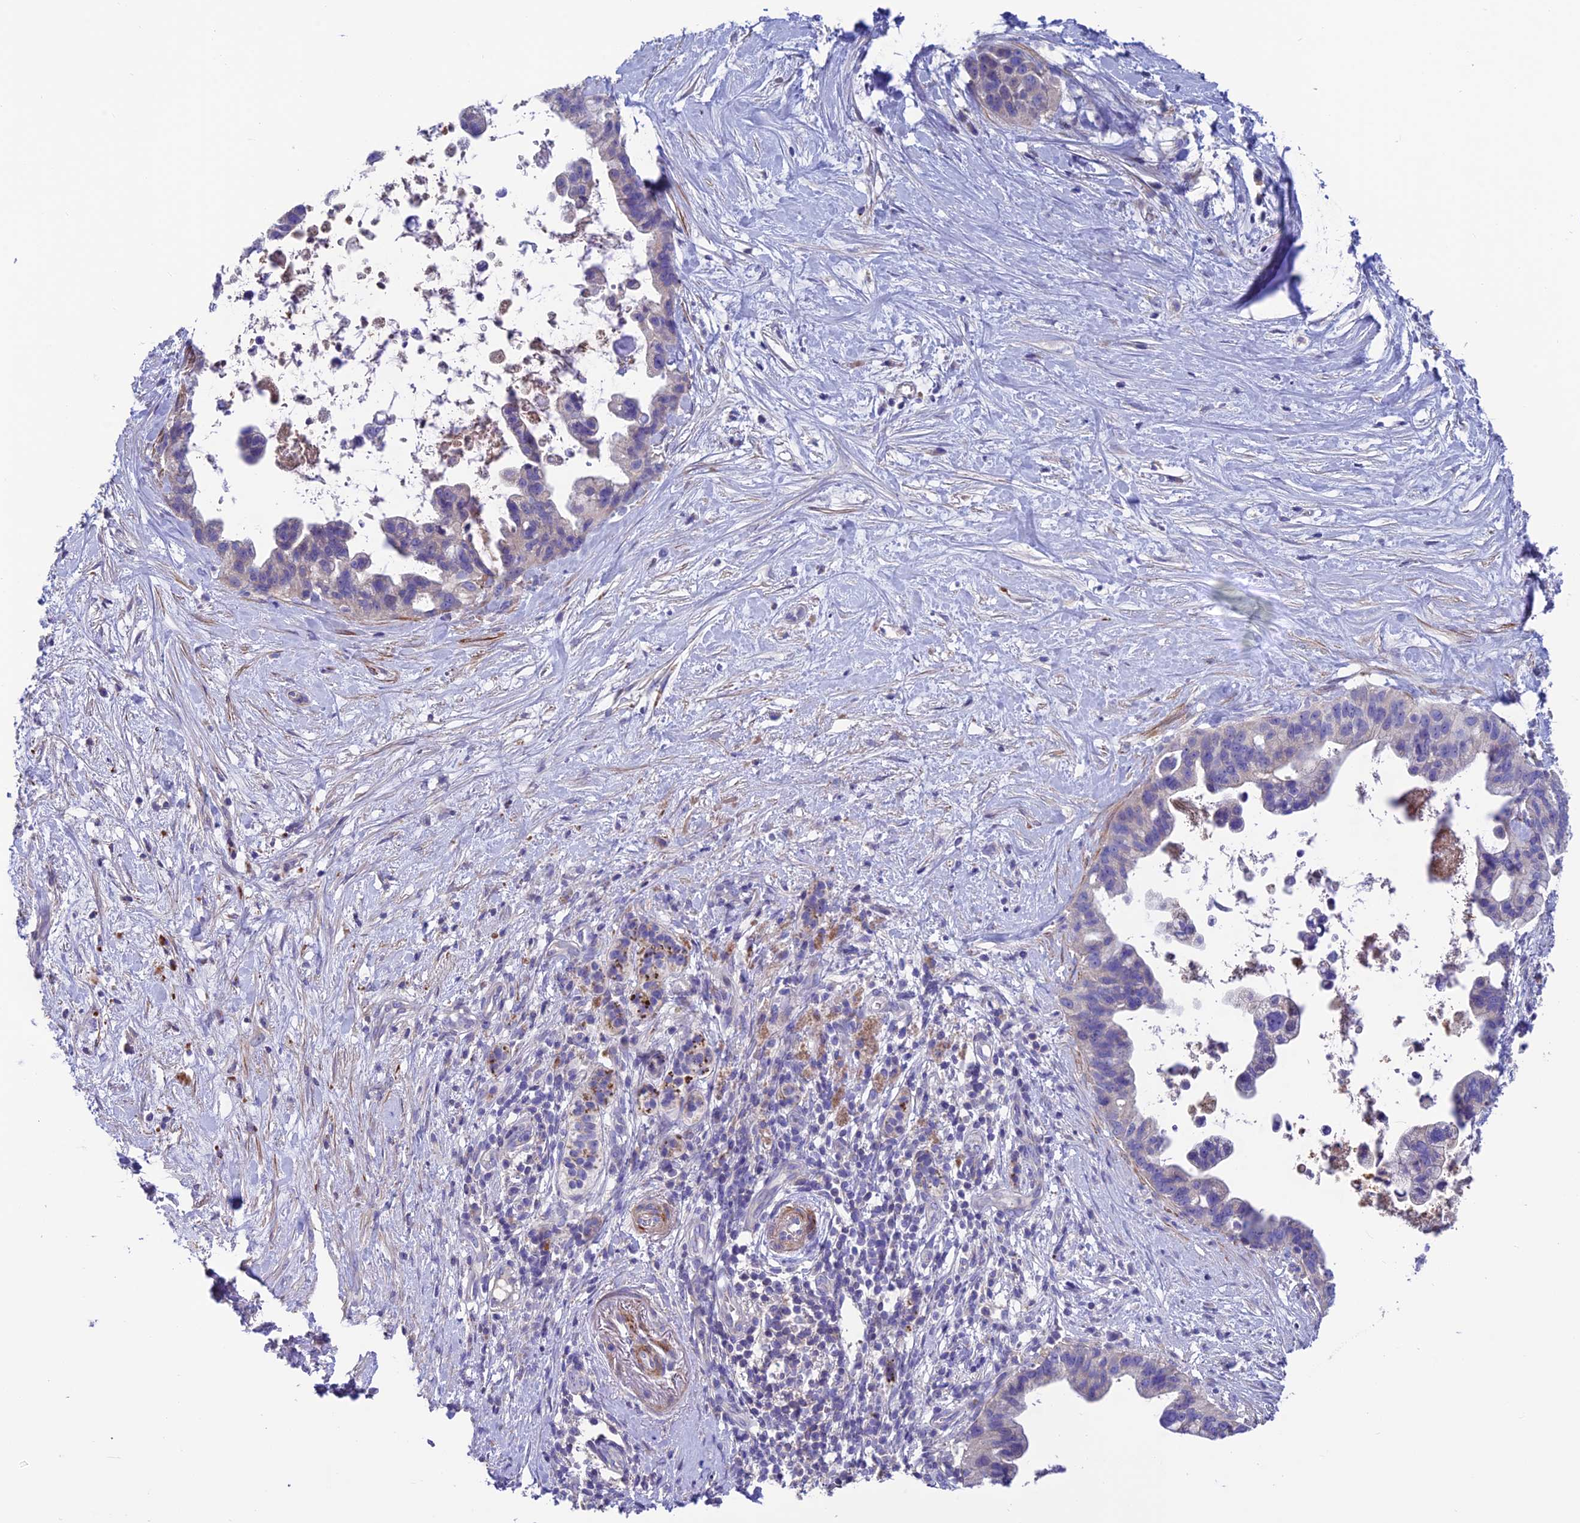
{"staining": {"intensity": "negative", "quantity": "none", "location": "none"}, "tissue": "pancreatic cancer", "cell_type": "Tumor cells", "image_type": "cancer", "snomed": [{"axis": "morphology", "description": "Adenocarcinoma, NOS"}, {"axis": "topography", "description": "Pancreas"}], "caption": "Photomicrograph shows no significant protein expression in tumor cells of pancreatic cancer (adenocarcinoma). (DAB (3,3'-diaminobenzidine) immunohistochemistry with hematoxylin counter stain).", "gene": "FAM178B", "patient": {"sex": "female", "age": 83}}